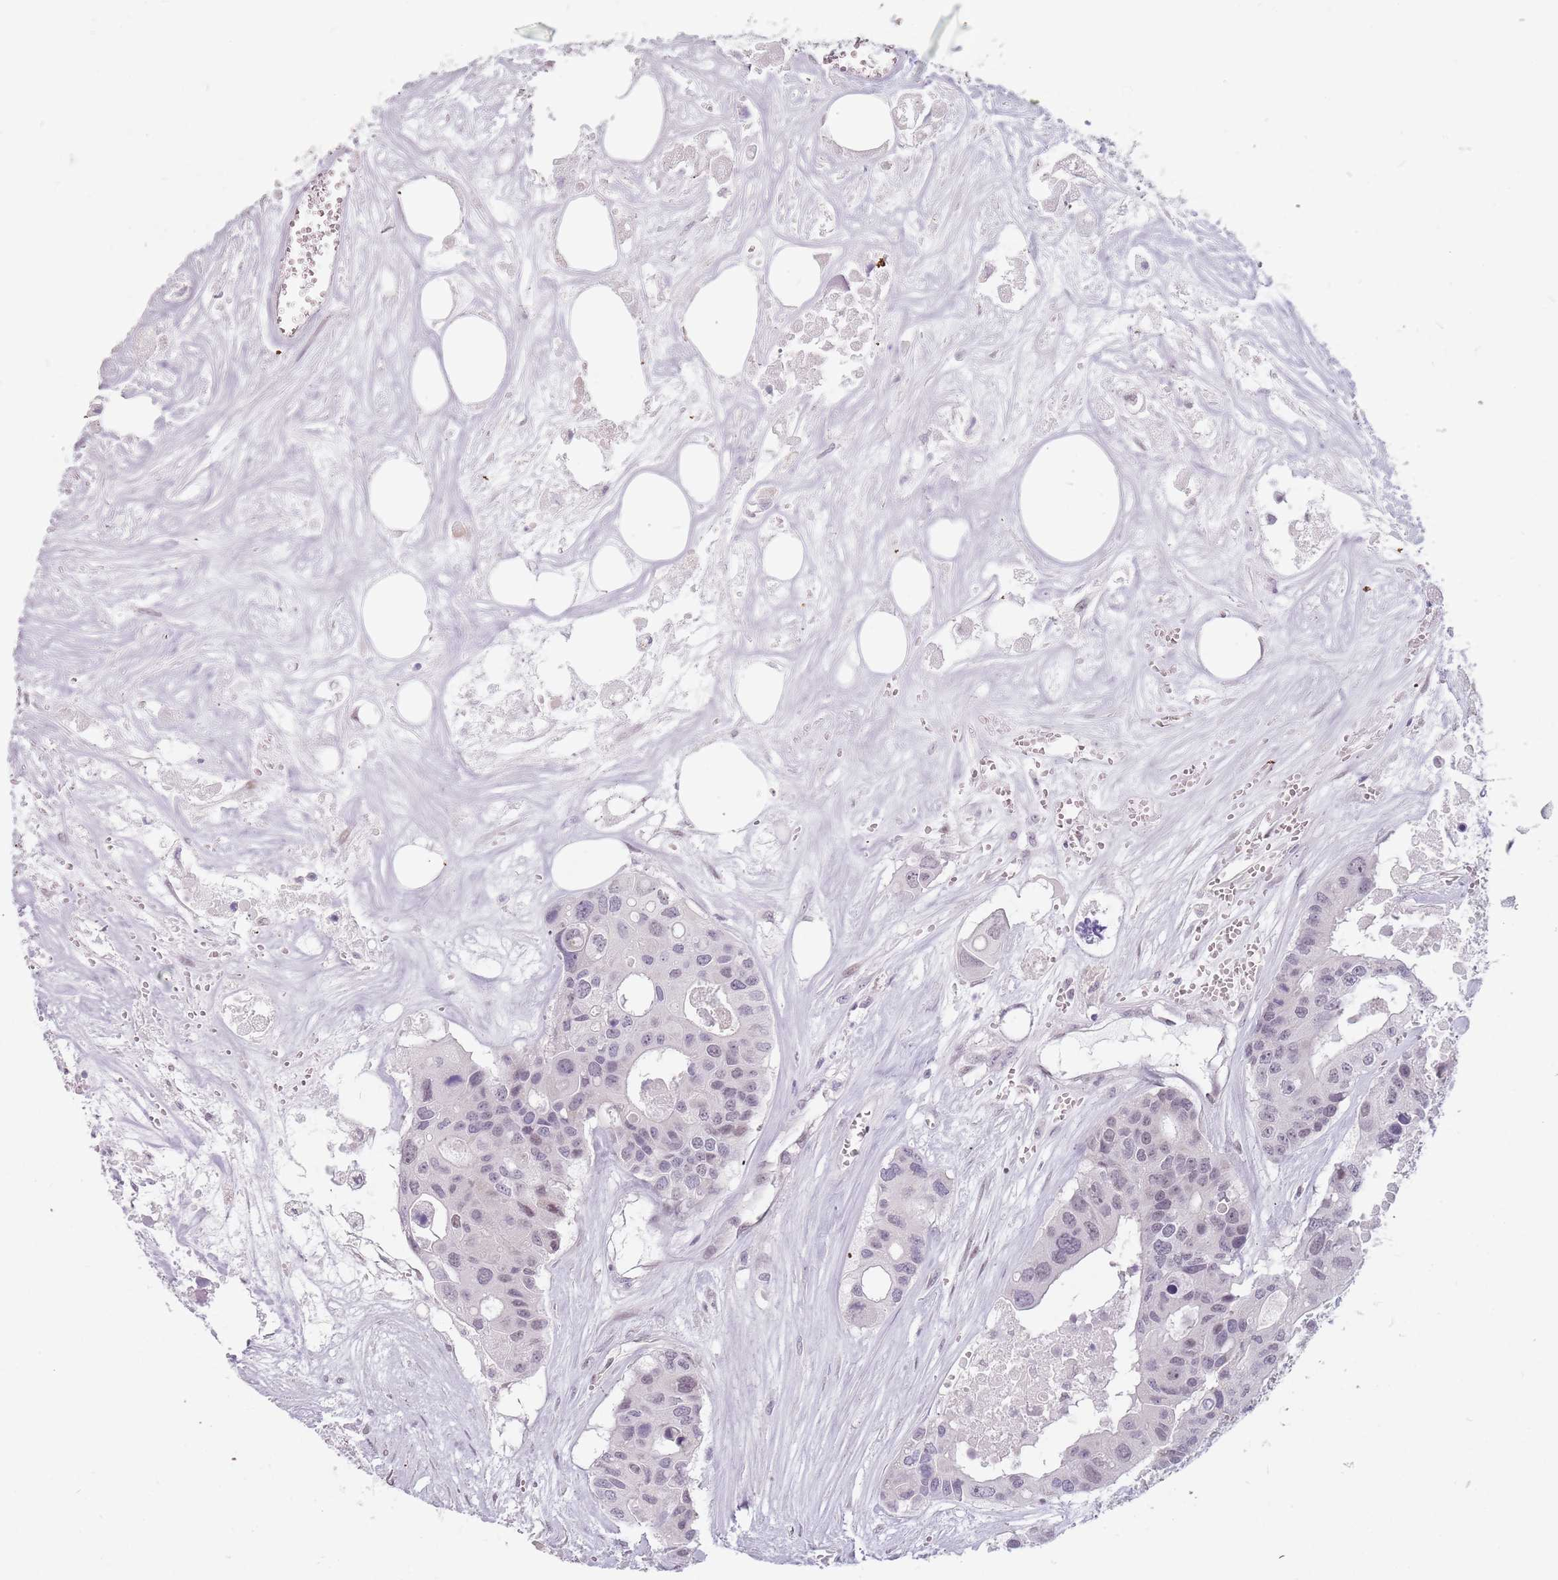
{"staining": {"intensity": "weak", "quantity": "<25%", "location": "nuclear"}, "tissue": "colorectal cancer", "cell_type": "Tumor cells", "image_type": "cancer", "snomed": [{"axis": "morphology", "description": "Adenocarcinoma, NOS"}, {"axis": "topography", "description": "Colon"}], "caption": "DAB (3,3'-diaminobenzidine) immunohistochemical staining of colorectal cancer (adenocarcinoma) reveals no significant staining in tumor cells.", "gene": "PTCHD1", "patient": {"sex": "male", "age": 77}}